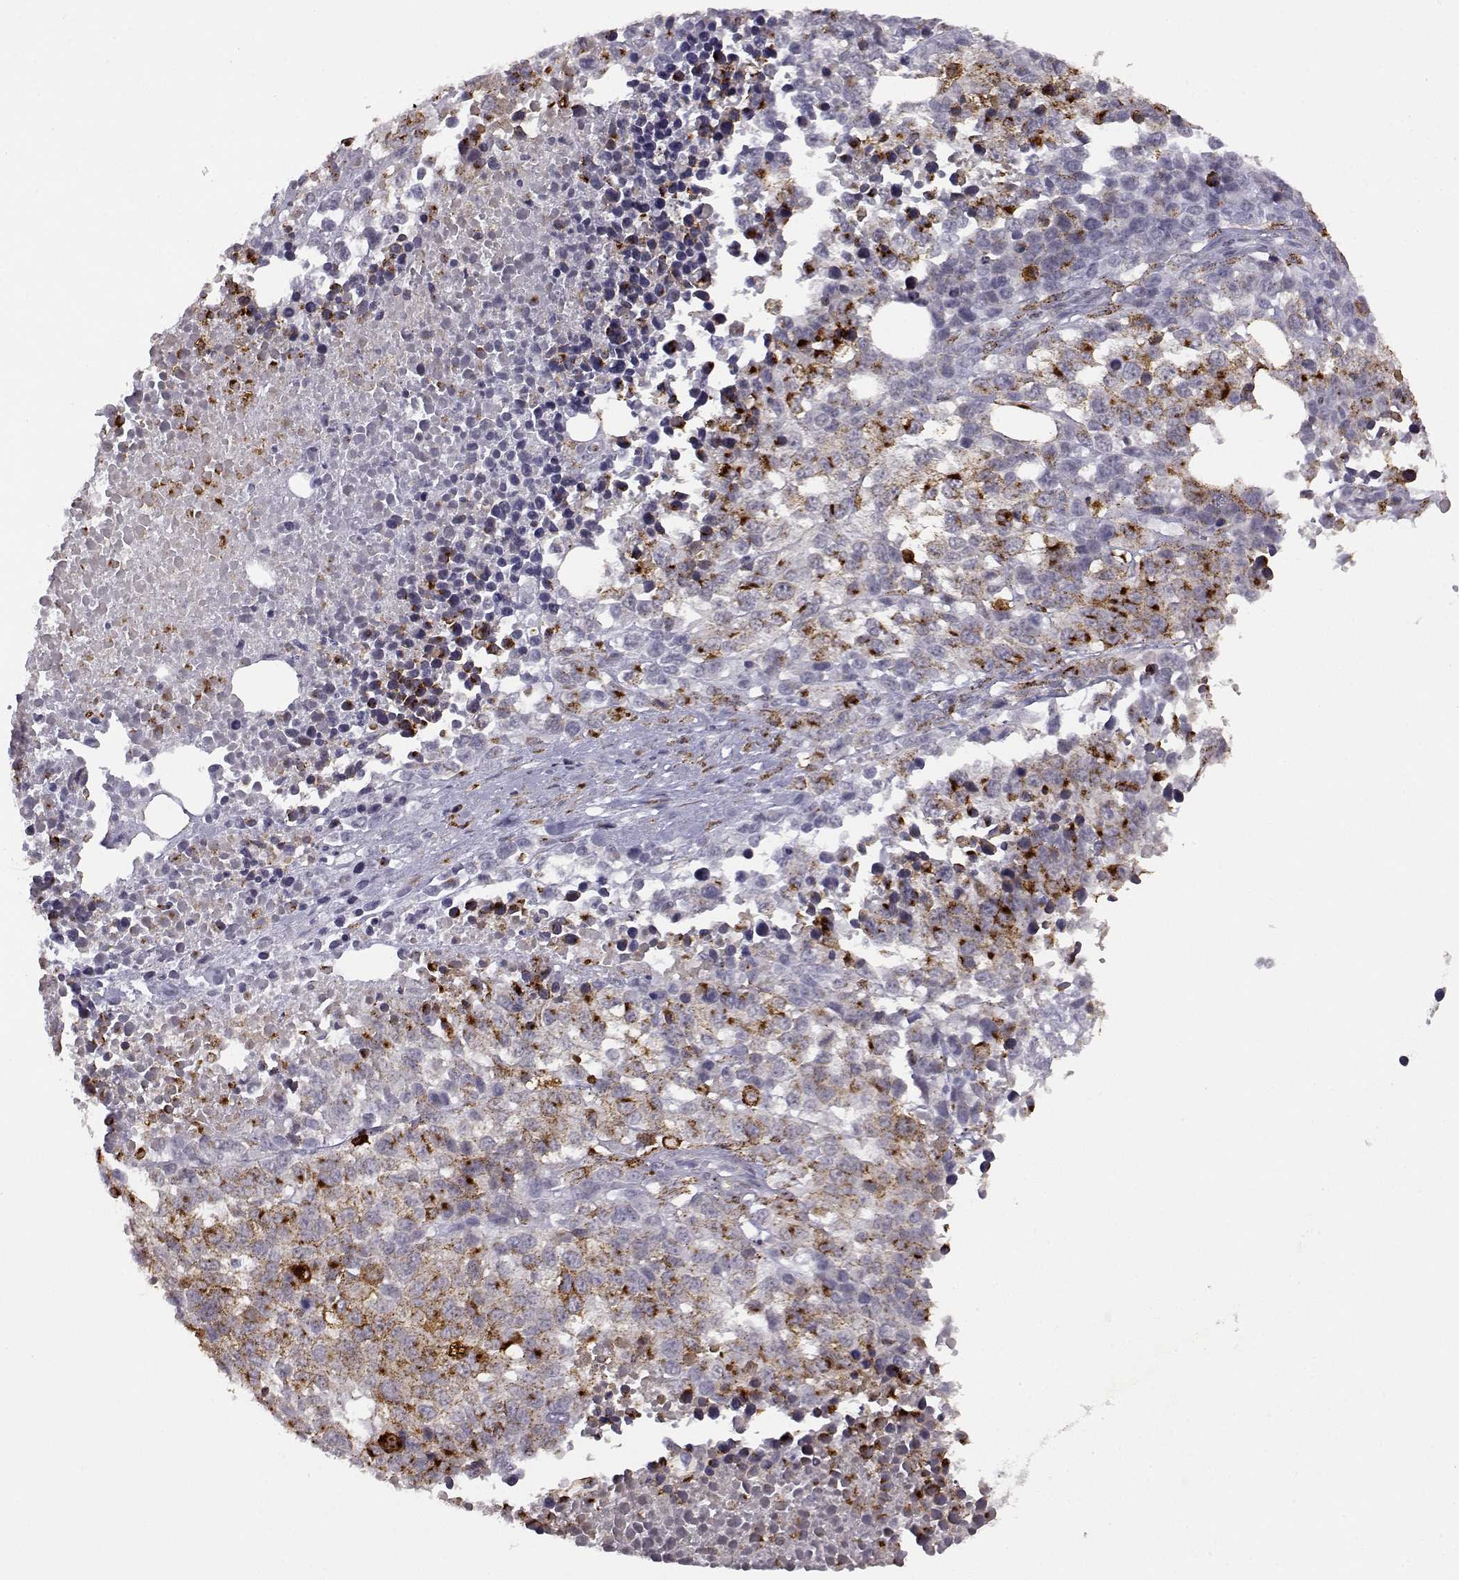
{"staining": {"intensity": "negative", "quantity": "none", "location": "none"}, "tissue": "melanoma", "cell_type": "Tumor cells", "image_type": "cancer", "snomed": [{"axis": "morphology", "description": "Malignant melanoma, Metastatic site"}, {"axis": "topography", "description": "Skin"}], "caption": "The histopathology image exhibits no staining of tumor cells in malignant melanoma (metastatic site). (Immunohistochemistry, brightfield microscopy, high magnification).", "gene": "VGF", "patient": {"sex": "male", "age": 84}}